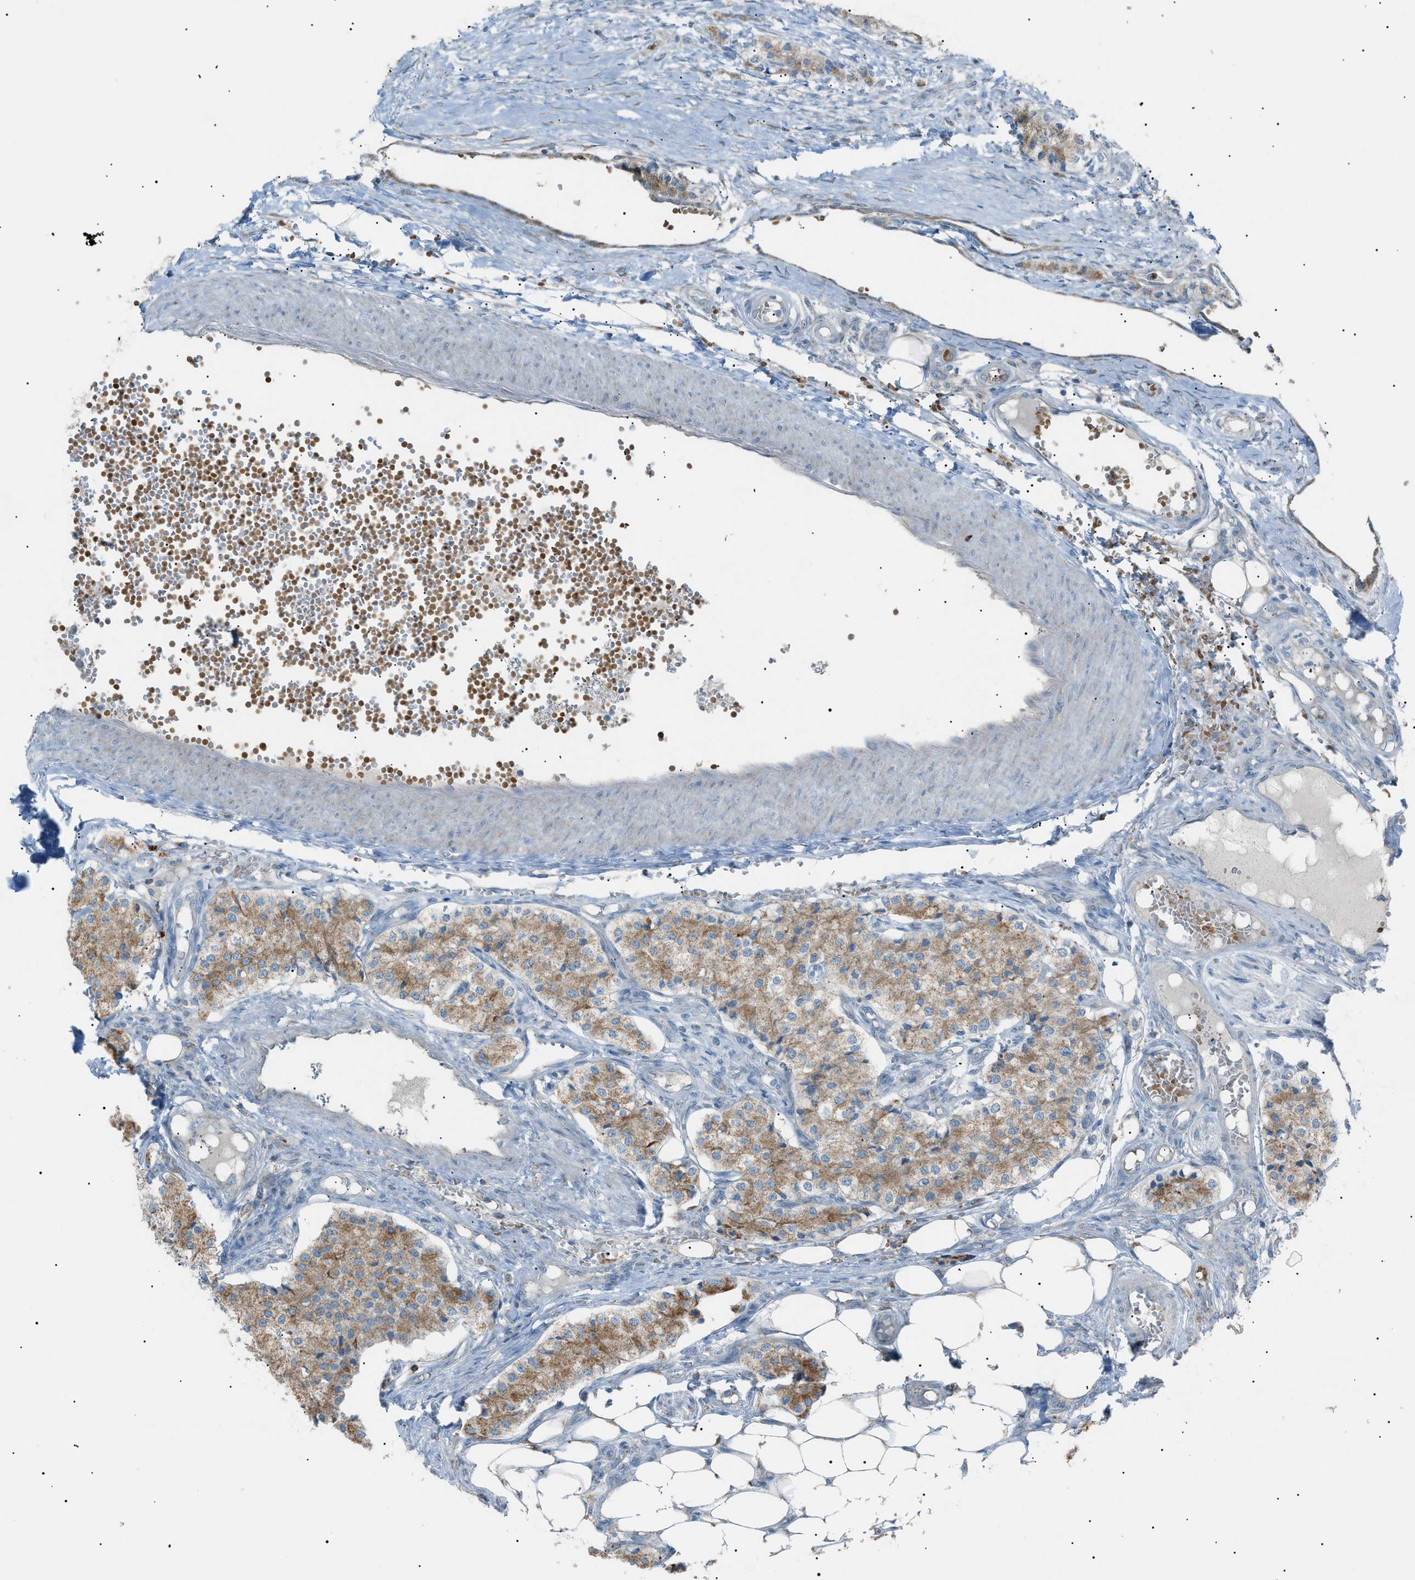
{"staining": {"intensity": "moderate", "quantity": ">75%", "location": "cytoplasmic/membranous"}, "tissue": "carcinoid", "cell_type": "Tumor cells", "image_type": "cancer", "snomed": [{"axis": "morphology", "description": "Carcinoid, malignant, NOS"}, {"axis": "topography", "description": "Colon"}], "caption": "Carcinoid was stained to show a protein in brown. There is medium levels of moderate cytoplasmic/membranous staining in approximately >75% of tumor cells.", "gene": "ZNF516", "patient": {"sex": "female", "age": 52}}